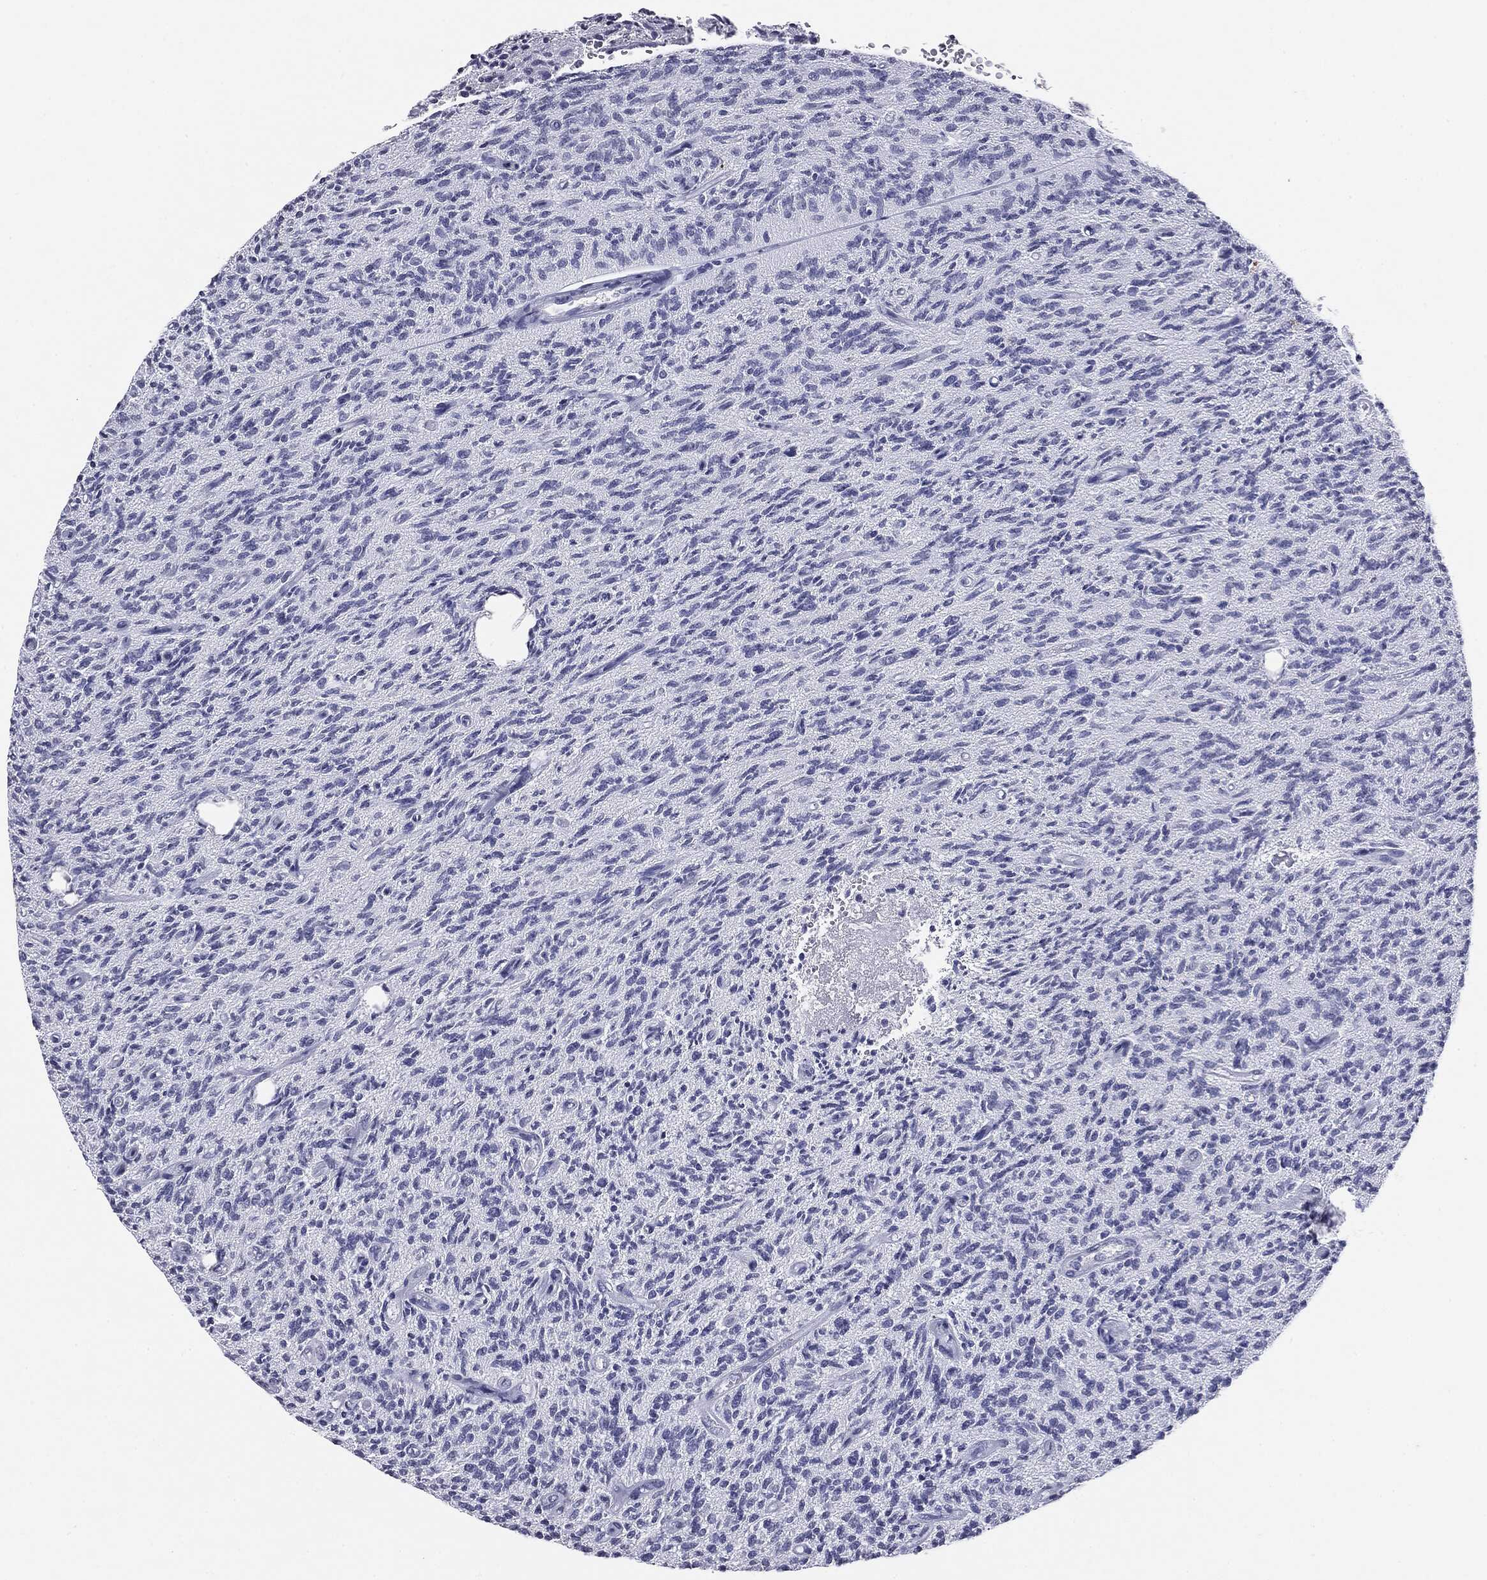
{"staining": {"intensity": "negative", "quantity": "none", "location": "none"}, "tissue": "glioma", "cell_type": "Tumor cells", "image_type": "cancer", "snomed": [{"axis": "morphology", "description": "Glioma, malignant, High grade"}, {"axis": "topography", "description": "Brain"}], "caption": "The micrograph shows no staining of tumor cells in glioma. Brightfield microscopy of IHC stained with DAB (3,3'-diaminobenzidine) (brown) and hematoxylin (blue), captured at high magnification.", "gene": "SERPINB4", "patient": {"sex": "male", "age": 64}}